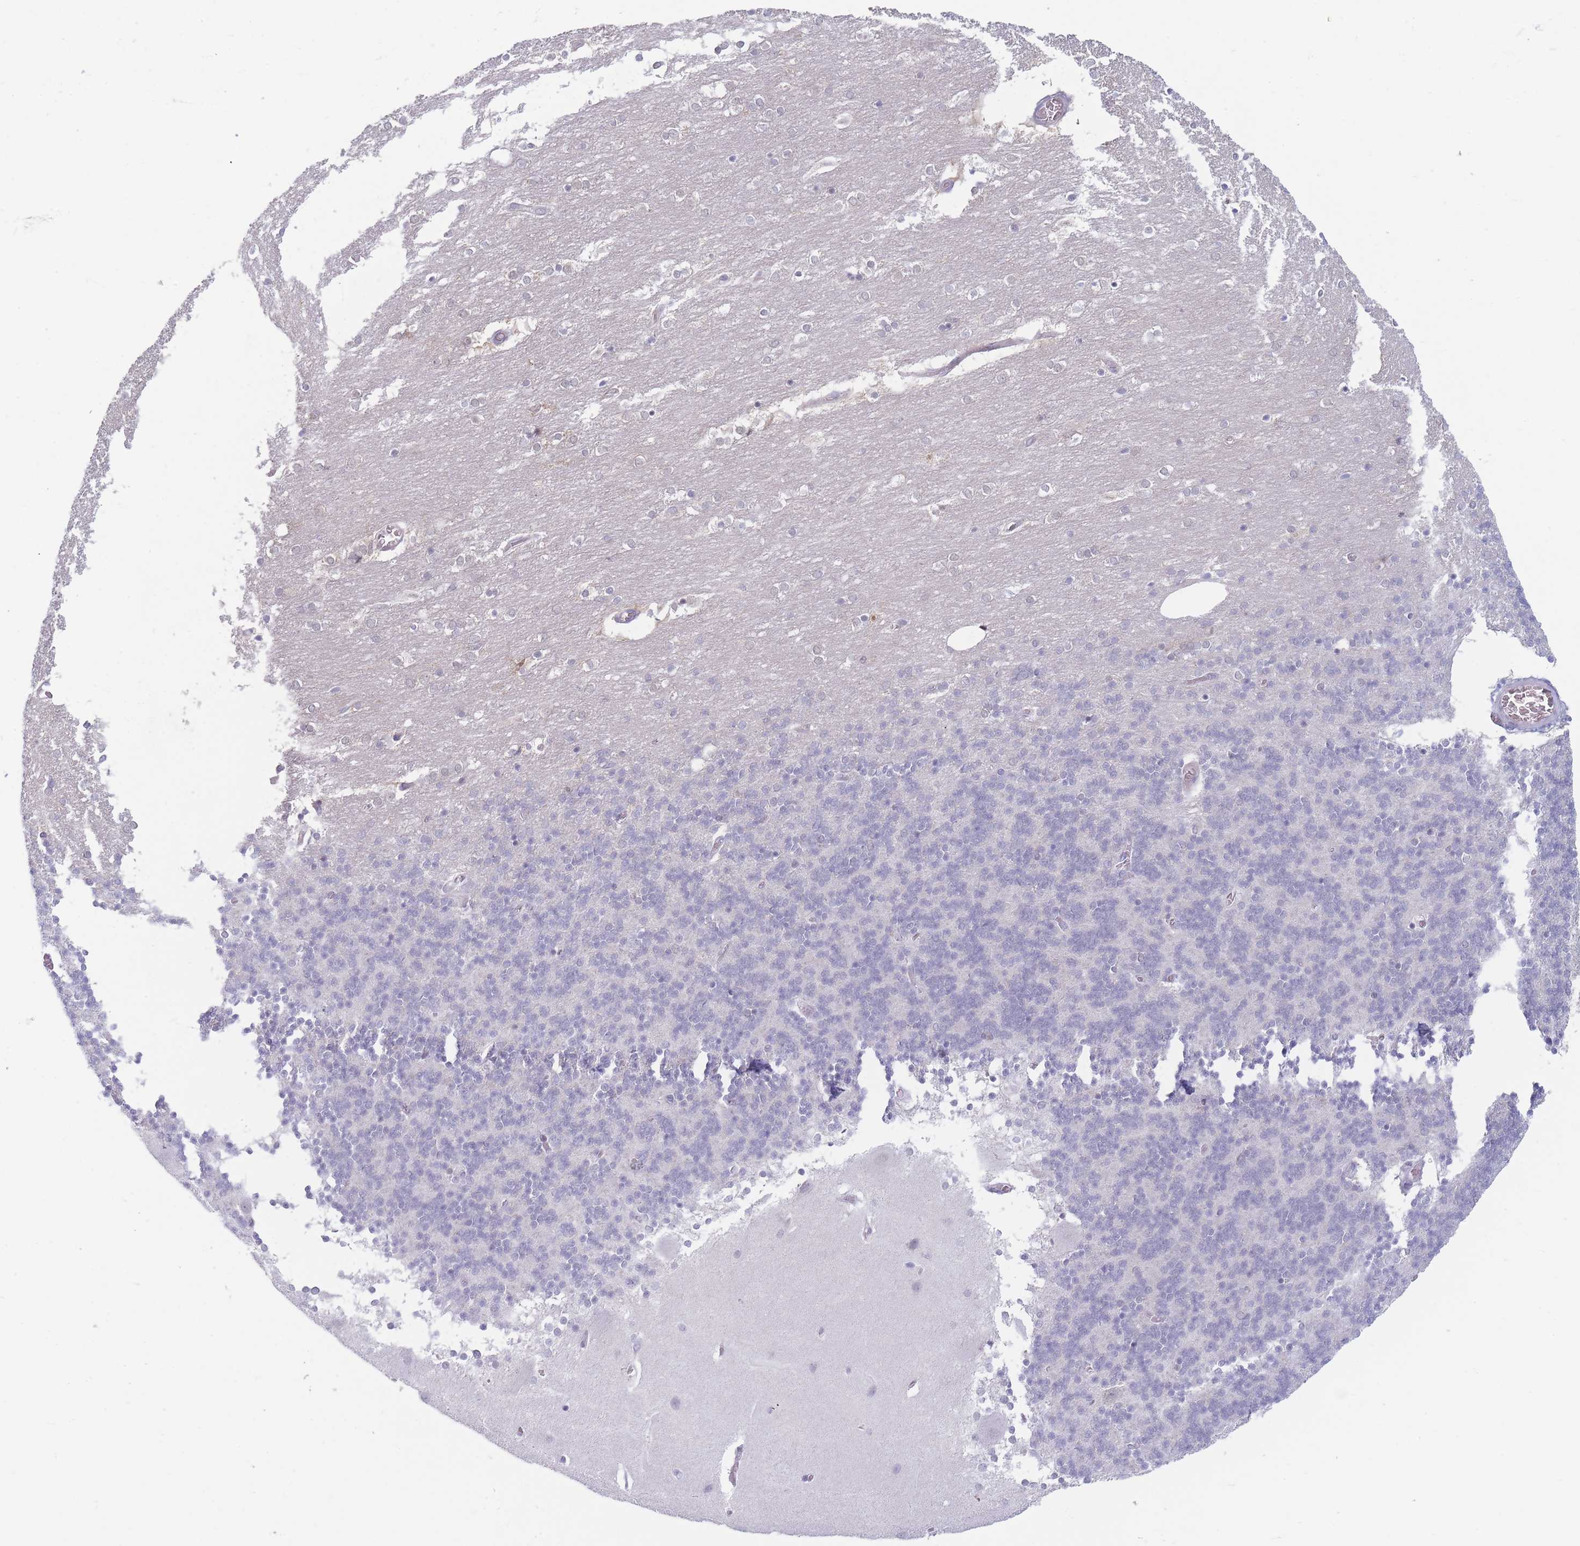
{"staining": {"intensity": "negative", "quantity": "none", "location": "none"}, "tissue": "cerebellum", "cell_type": "Cells in granular layer", "image_type": "normal", "snomed": [{"axis": "morphology", "description": "Normal tissue, NOS"}, {"axis": "topography", "description": "Cerebellum"}], "caption": "Human cerebellum stained for a protein using immunohistochemistry shows no staining in cells in granular layer.", "gene": "ARID3B", "patient": {"sex": "female", "age": 54}}